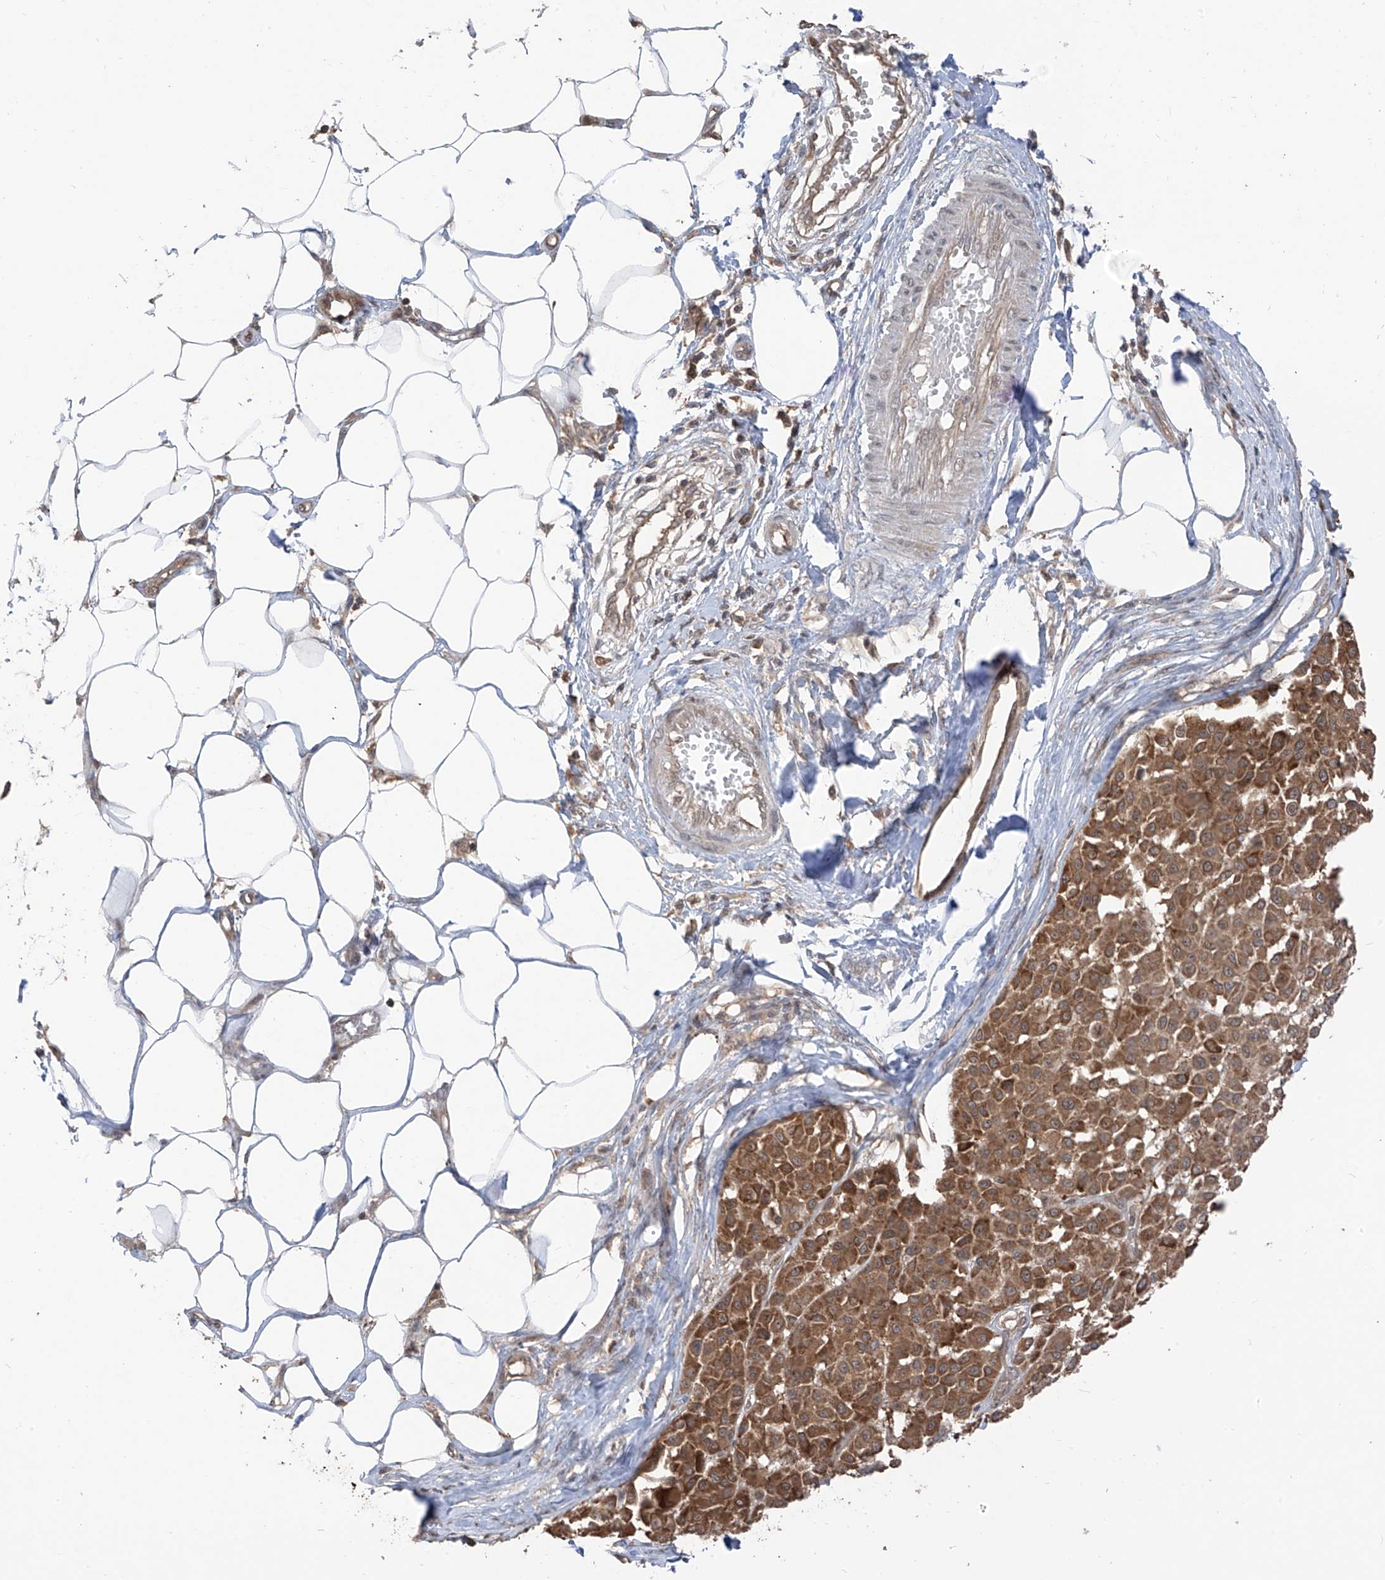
{"staining": {"intensity": "moderate", "quantity": ">75%", "location": "cytoplasmic/membranous"}, "tissue": "melanoma", "cell_type": "Tumor cells", "image_type": "cancer", "snomed": [{"axis": "morphology", "description": "Malignant melanoma, Metastatic site"}, {"axis": "topography", "description": "Soft tissue"}], "caption": "Malignant melanoma (metastatic site) stained with a protein marker shows moderate staining in tumor cells.", "gene": "COLGALT2", "patient": {"sex": "male", "age": 41}}